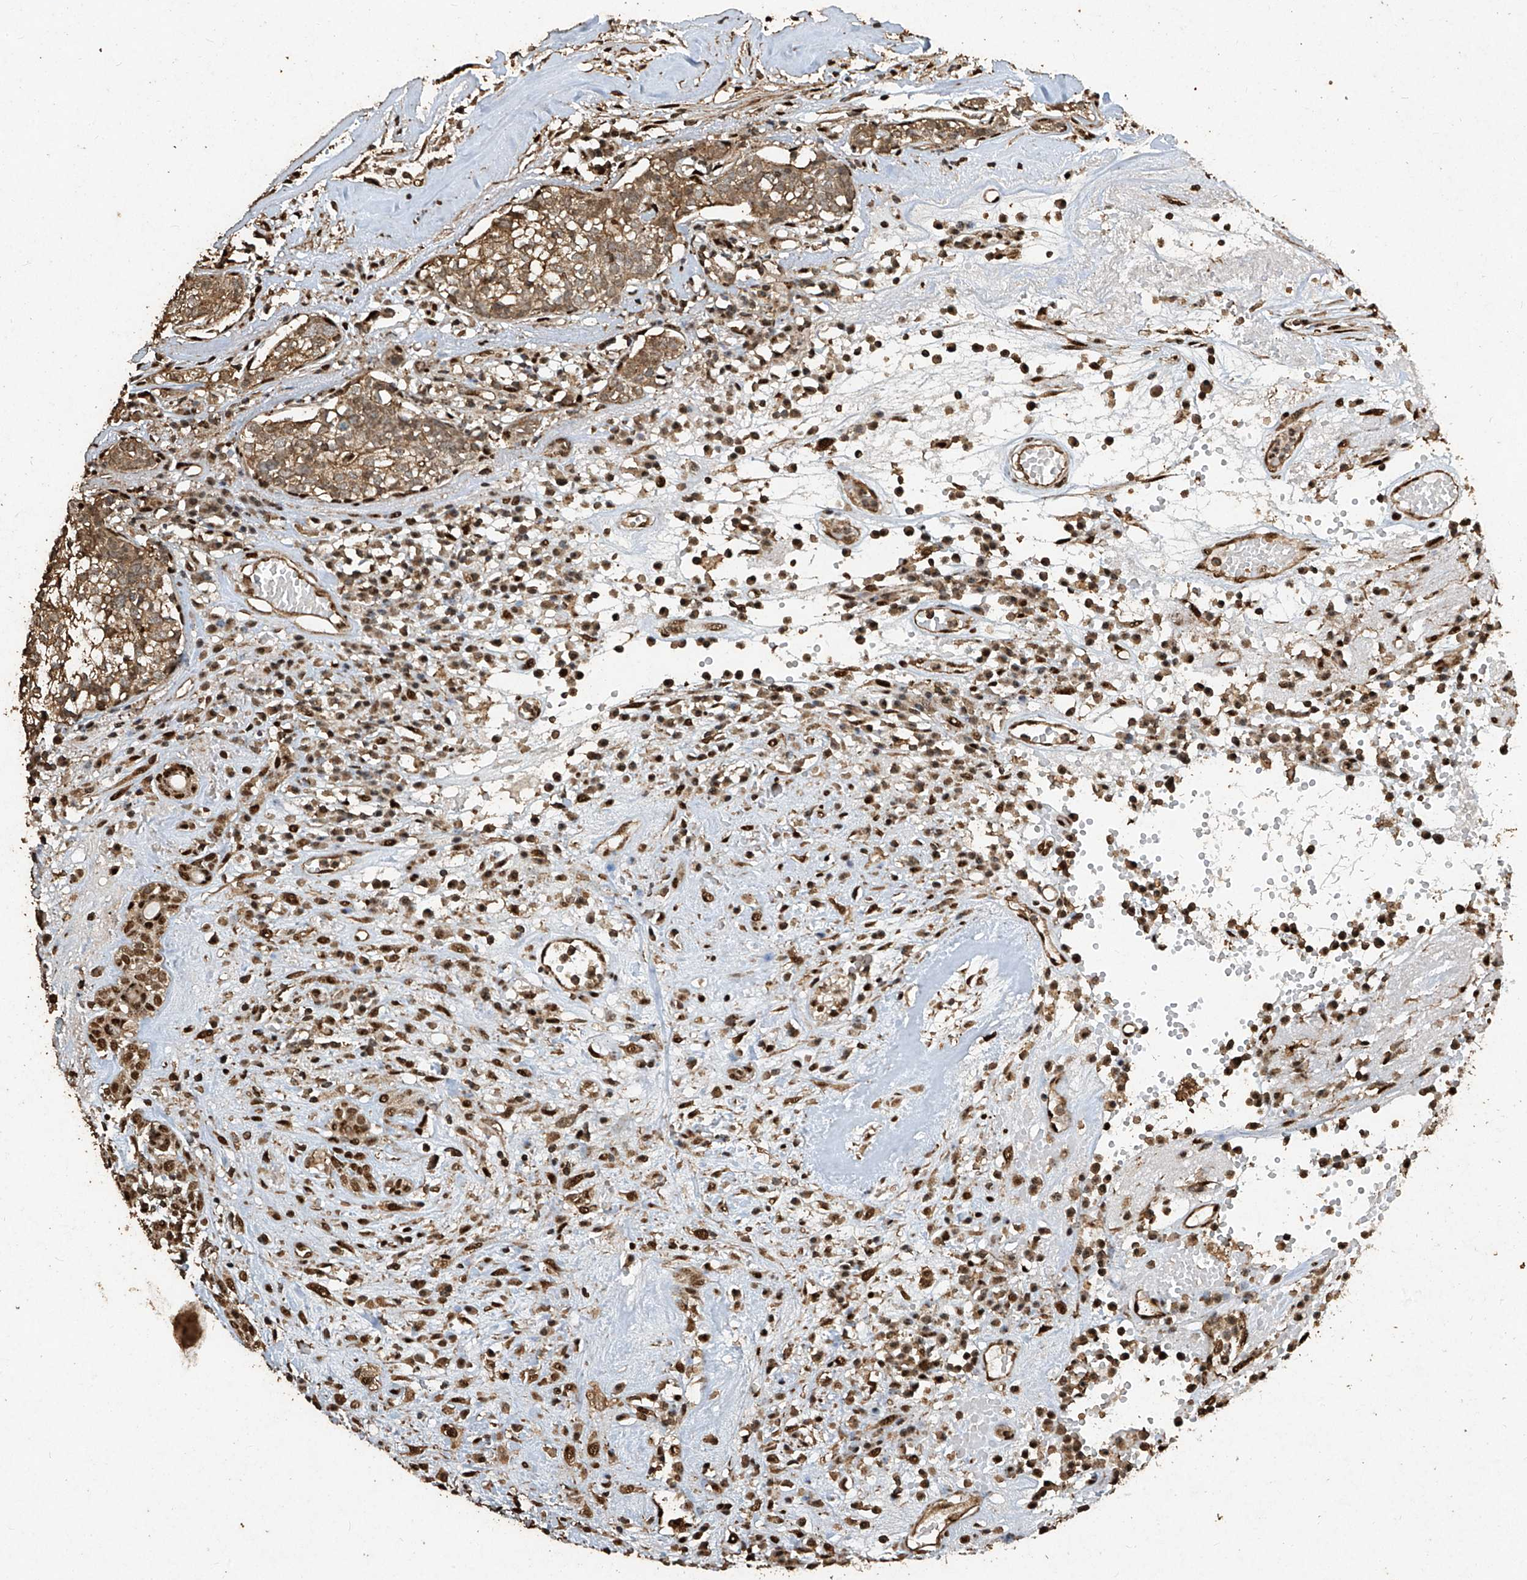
{"staining": {"intensity": "moderate", "quantity": ">75%", "location": "cytoplasmic/membranous,nuclear"}, "tissue": "head and neck cancer", "cell_type": "Tumor cells", "image_type": "cancer", "snomed": [{"axis": "morphology", "description": "Adenocarcinoma, NOS"}, {"axis": "topography", "description": "Salivary gland"}, {"axis": "topography", "description": "Head-Neck"}], "caption": "This histopathology image shows head and neck cancer stained with immunohistochemistry to label a protein in brown. The cytoplasmic/membranous and nuclear of tumor cells show moderate positivity for the protein. Nuclei are counter-stained blue.", "gene": "ERBB3", "patient": {"sex": "female", "age": 65}}